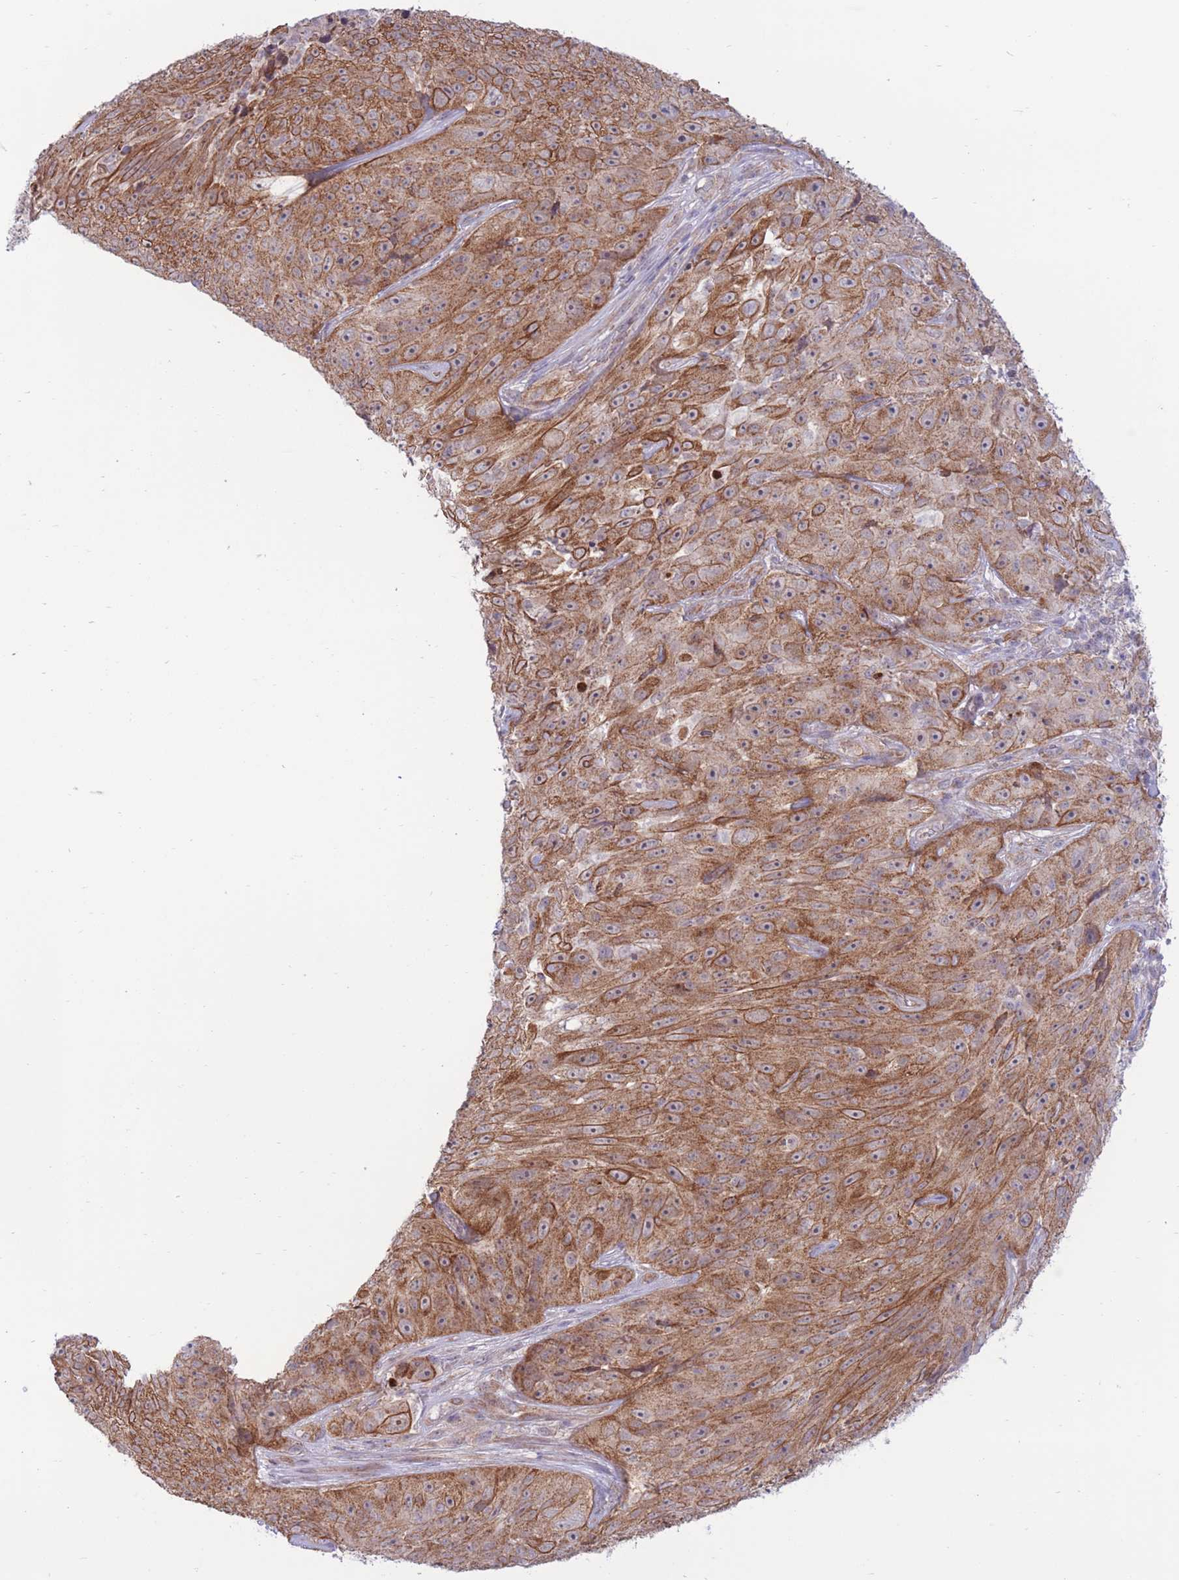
{"staining": {"intensity": "moderate", "quantity": ">75%", "location": "cytoplasmic/membranous"}, "tissue": "skin cancer", "cell_type": "Tumor cells", "image_type": "cancer", "snomed": [{"axis": "morphology", "description": "Squamous cell carcinoma, NOS"}, {"axis": "topography", "description": "Skin"}], "caption": "IHC staining of skin cancer, which exhibits medium levels of moderate cytoplasmic/membranous positivity in about >75% of tumor cells indicating moderate cytoplasmic/membranous protein expression. The staining was performed using DAB (brown) for protein detection and nuclei were counterstained in hematoxylin (blue).", "gene": "MRPS31", "patient": {"sex": "female", "age": 87}}